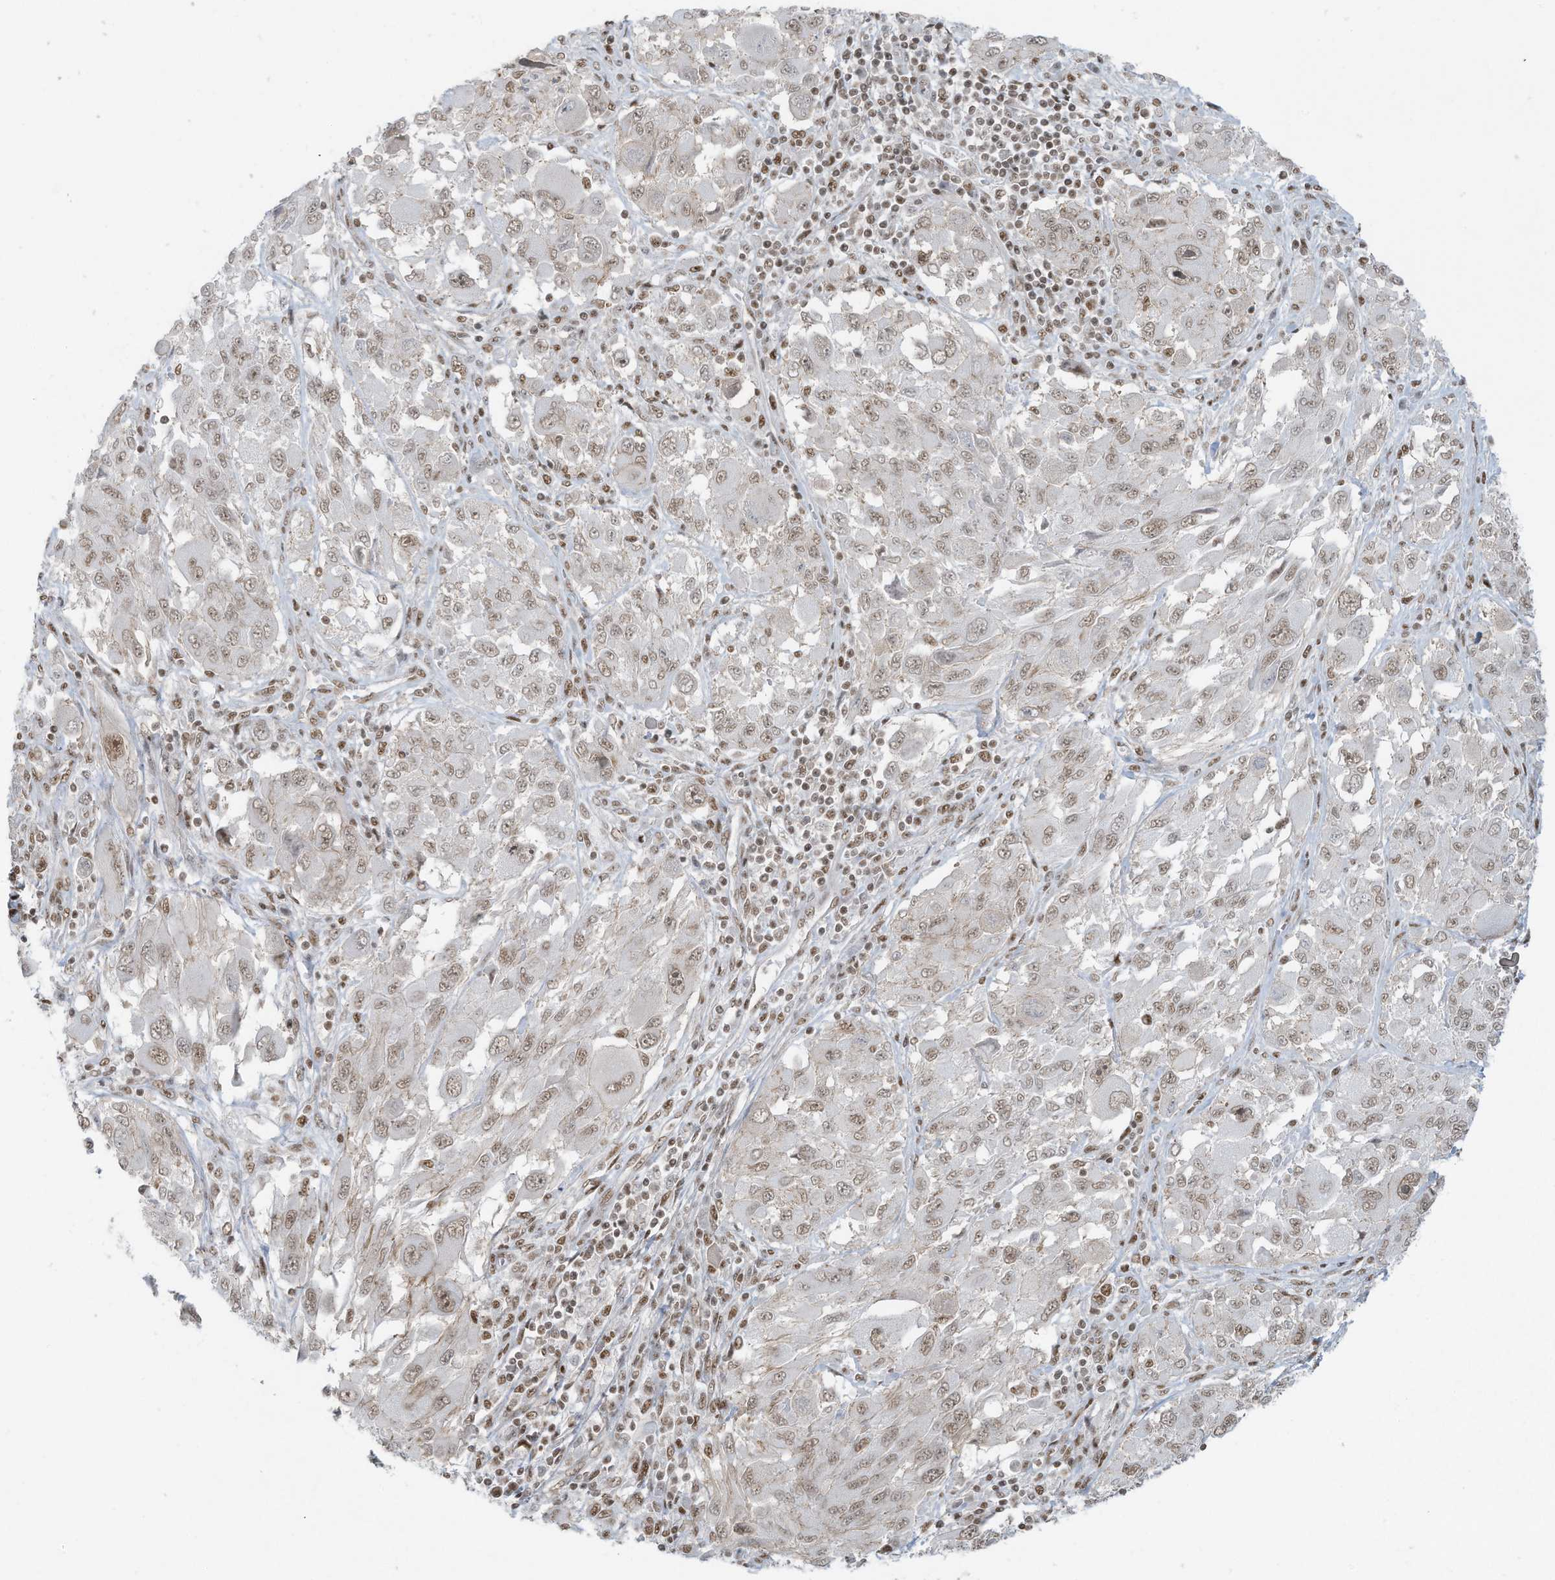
{"staining": {"intensity": "weak", "quantity": ">75%", "location": "nuclear"}, "tissue": "melanoma", "cell_type": "Tumor cells", "image_type": "cancer", "snomed": [{"axis": "morphology", "description": "Malignant melanoma, NOS"}, {"axis": "topography", "description": "Skin"}], "caption": "A micrograph of melanoma stained for a protein demonstrates weak nuclear brown staining in tumor cells. The protein of interest is shown in brown color, while the nuclei are stained blue.", "gene": "DBR1", "patient": {"sex": "female", "age": 91}}